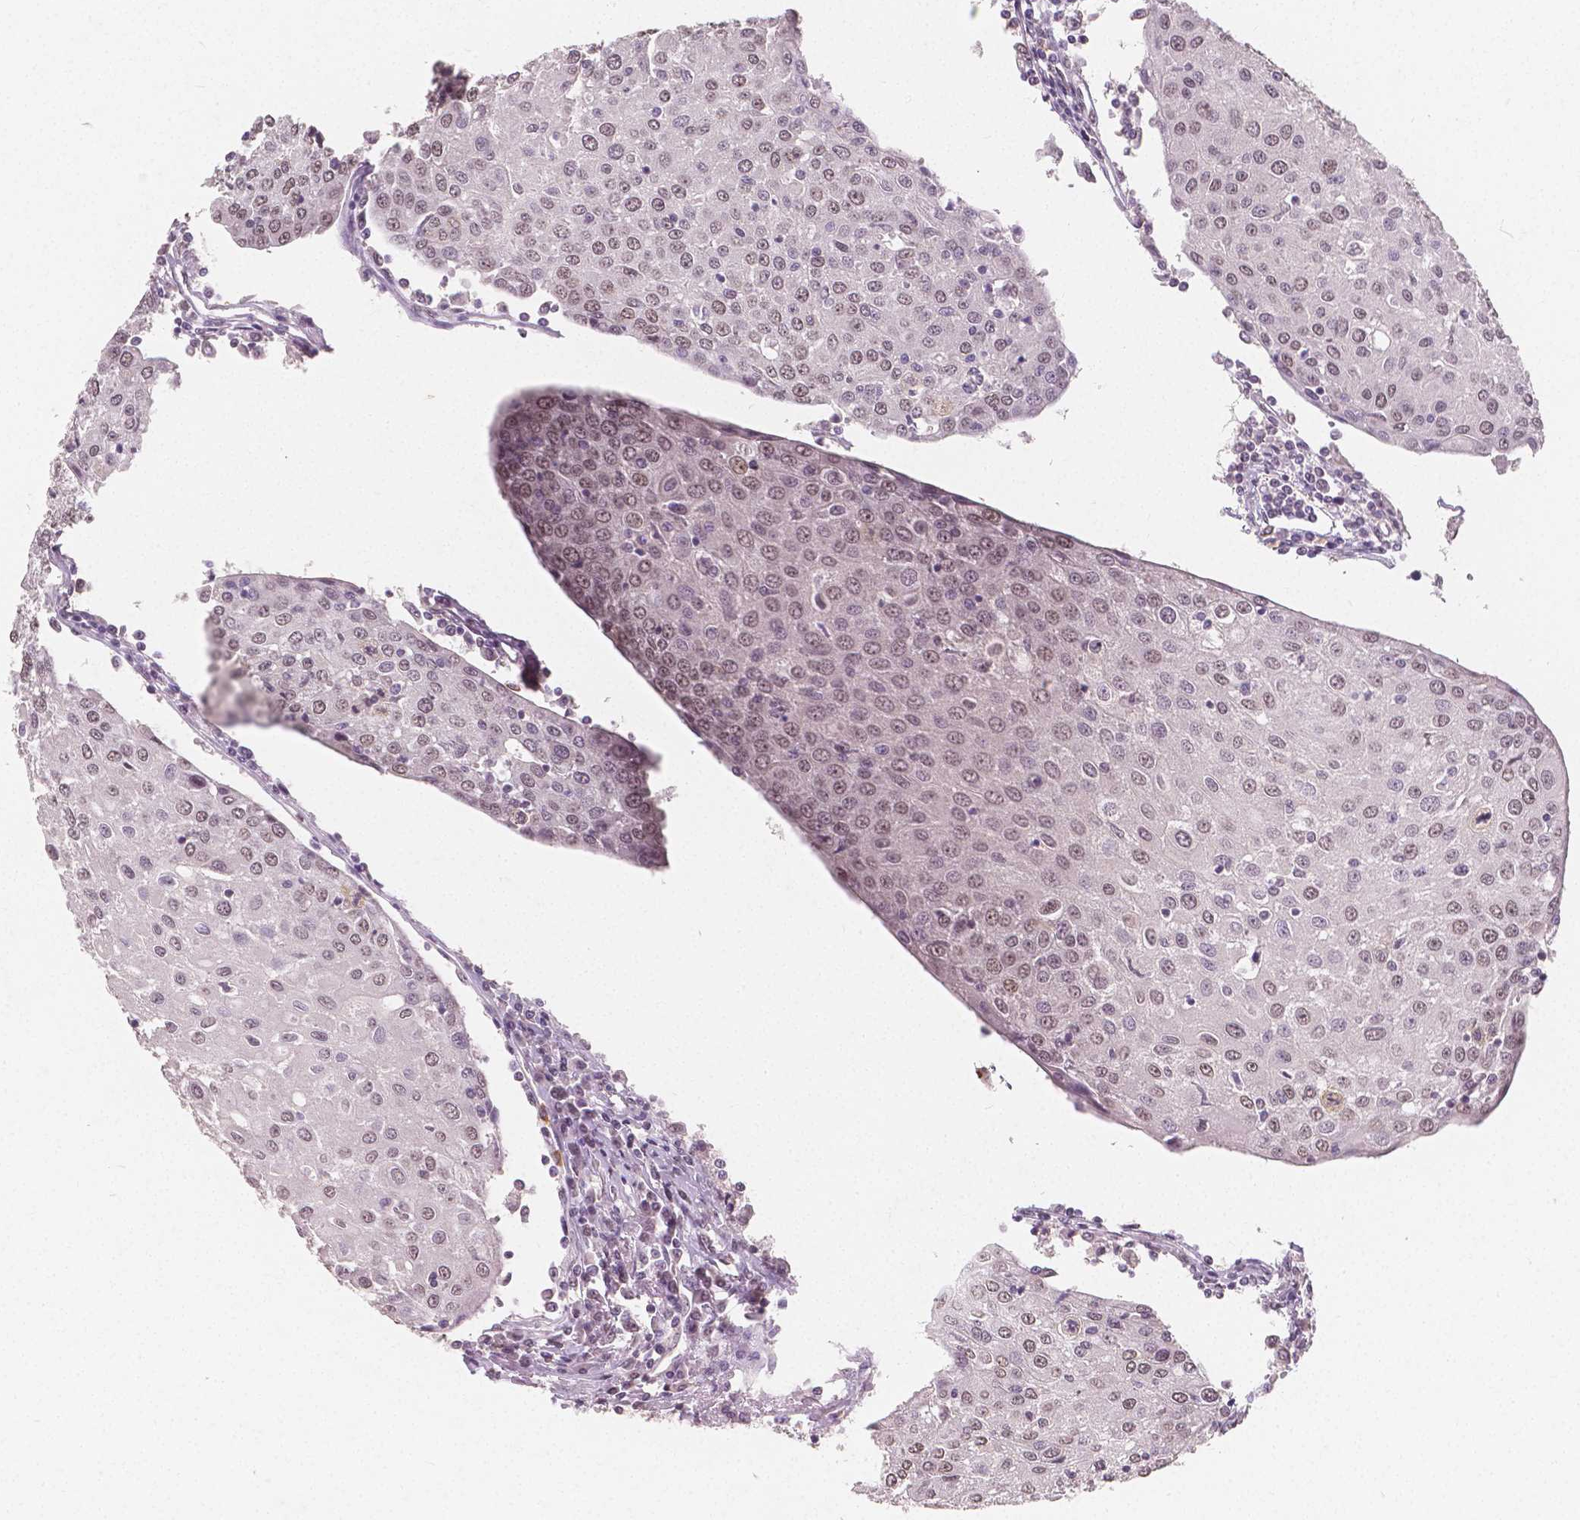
{"staining": {"intensity": "weak", "quantity": "25%-75%", "location": "nuclear"}, "tissue": "urothelial cancer", "cell_type": "Tumor cells", "image_type": "cancer", "snomed": [{"axis": "morphology", "description": "Urothelial carcinoma, High grade"}, {"axis": "topography", "description": "Urinary bladder"}], "caption": "An immunohistochemistry image of tumor tissue is shown. Protein staining in brown highlights weak nuclear positivity in high-grade urothelial carcinoma within tumor cells.", "gene": "NOLC1", "patient": {"sex": "female", "age": 85}}